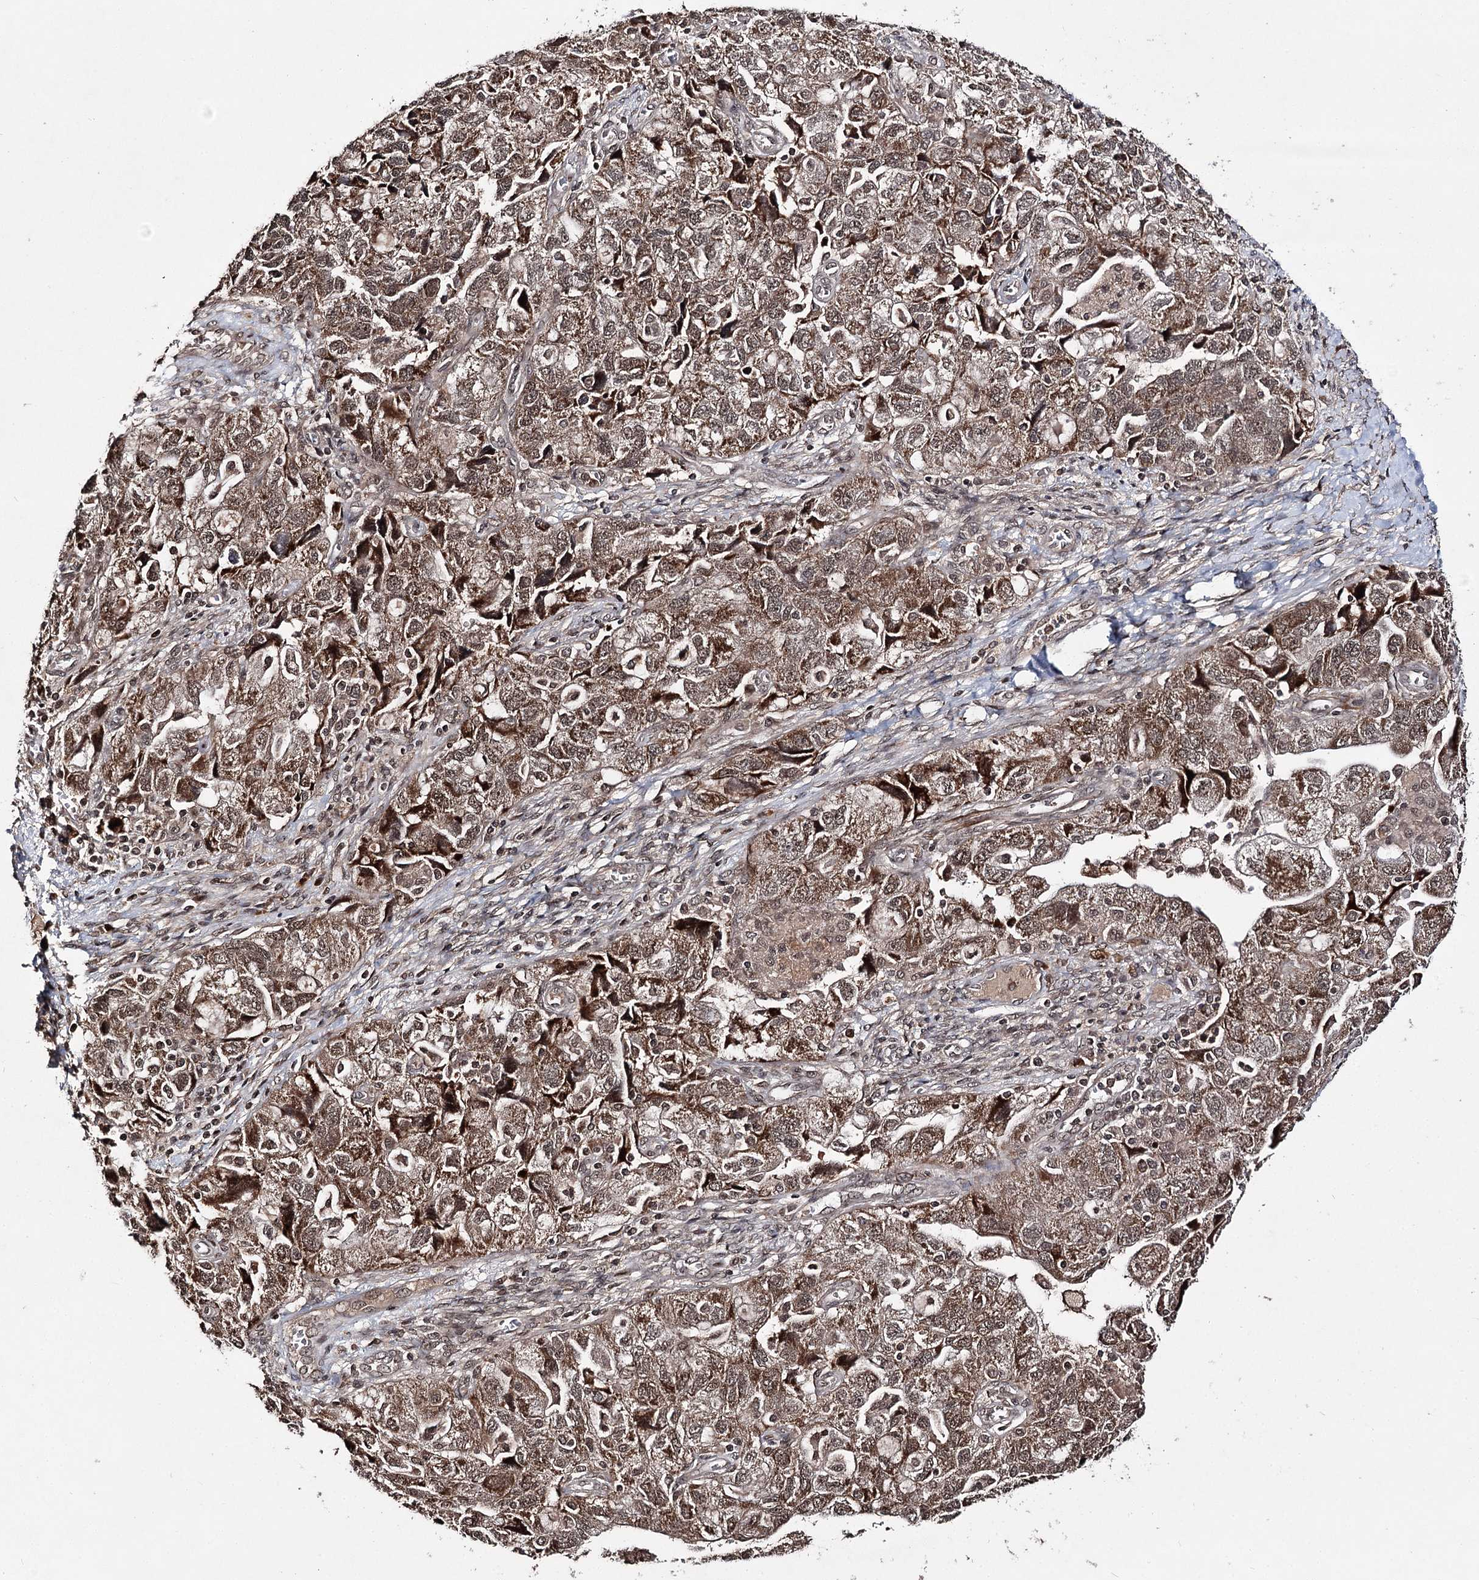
{"staining": {"intensity": "moderate", "quantity": ">75%", "location": "cytoplasmic/membranous,nuclear"}, "tissue": "ovarian cancer", "cell_type": "Tumor cells", "image_type": "cancer", "snomed": [{"axis": "morphology", "description": "Carcinoma, NOS"}, {"axis": "morphology", "description": "Cystadenocarcinoma, serous, NOS"}, {"axis": "topography", "description": "Ovary"}], "caption": "Brown immunohistochemical staining in serous cystadenocarcinoma (ovarian) reveals moderate cytoplasmic/membranous and nuclear staining in about >75% of tumor cells.", "gene": "FAM53B", "patient": {"sex": "female", "age": 69}}